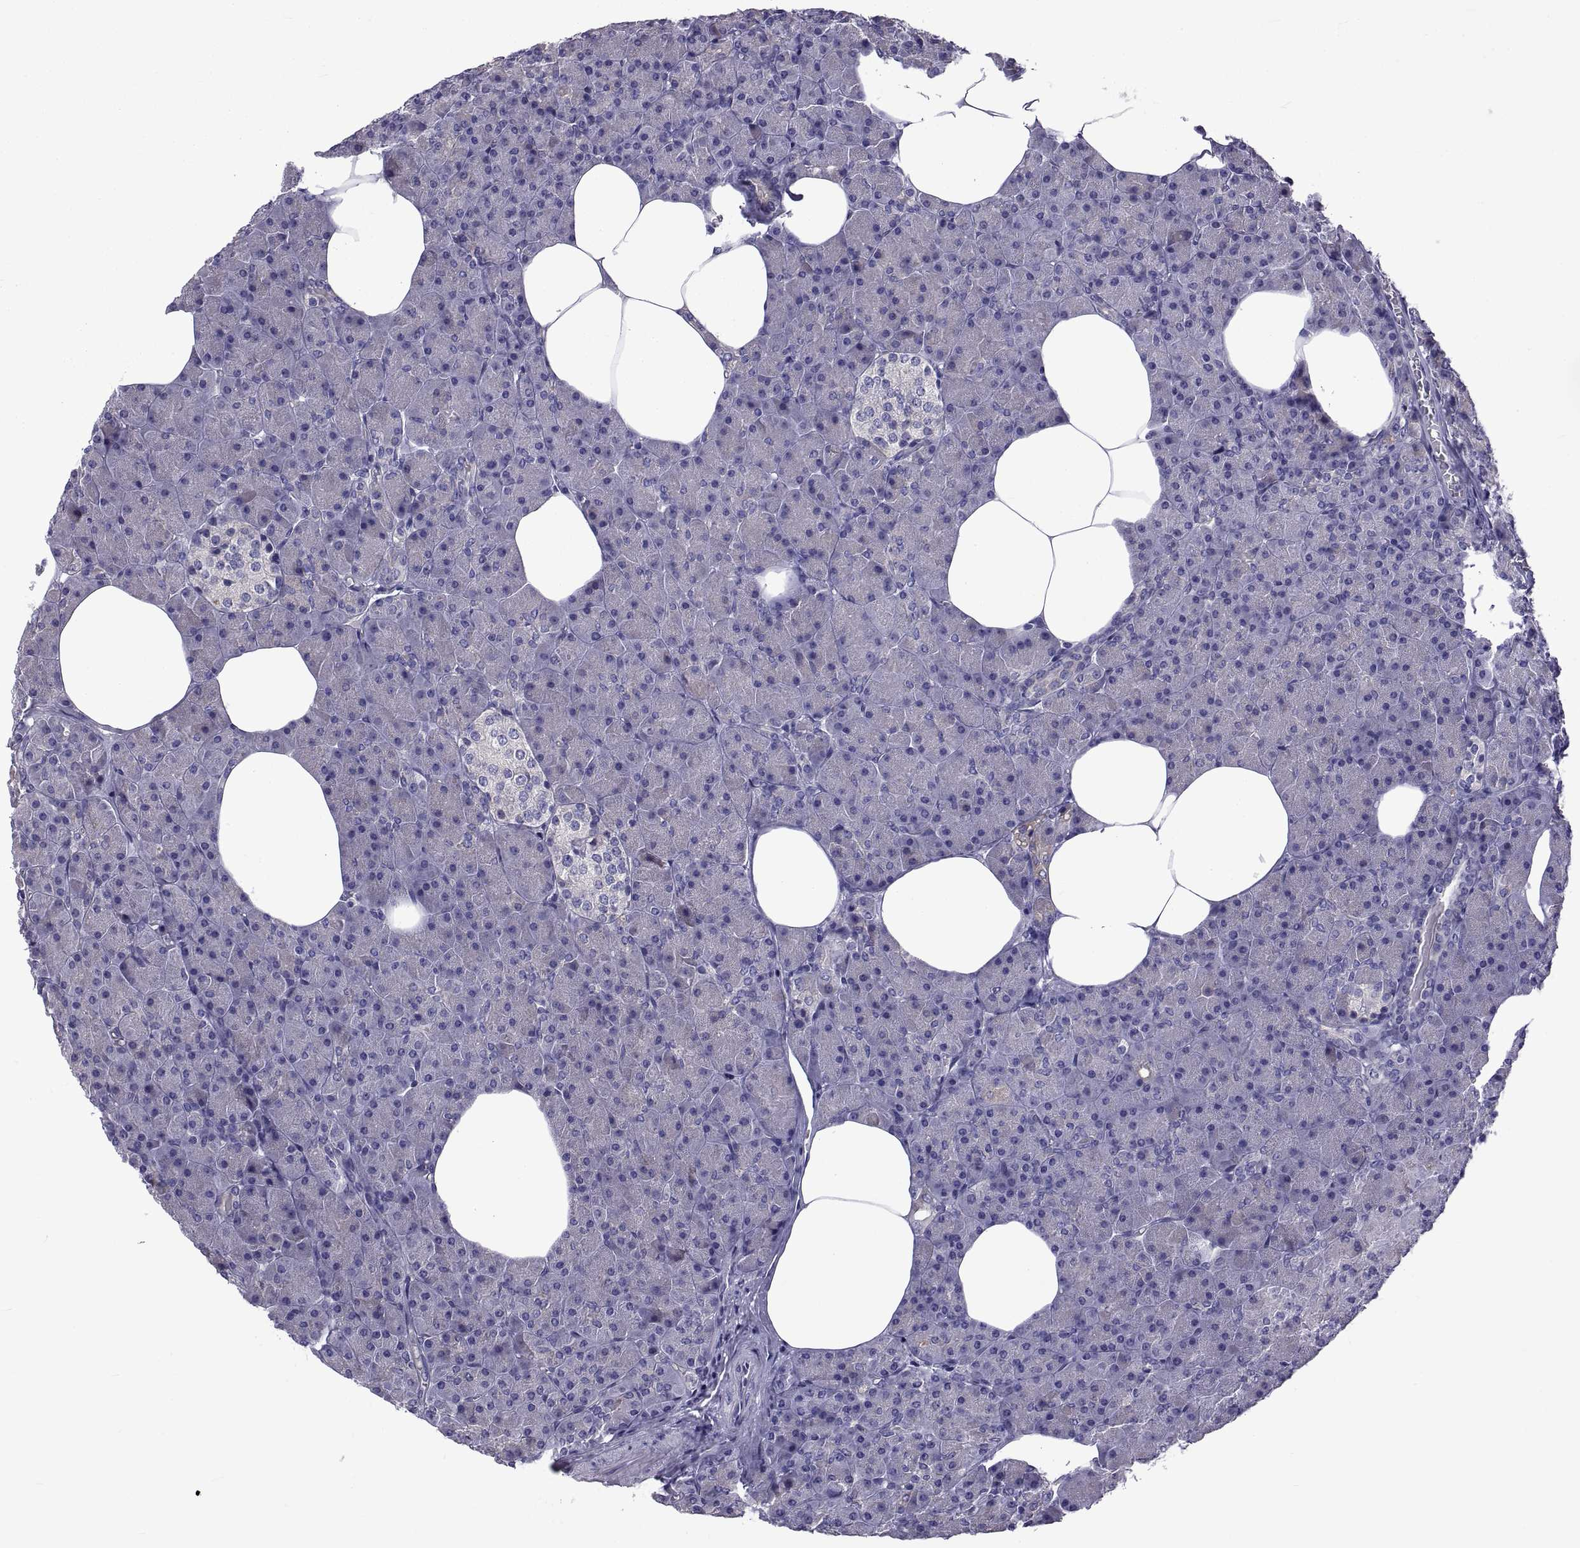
{"staining": {"intensity": "negative", "quantity": "none", "location": "none"}, "tissue": "pancreas", "cell_type": "Exocrine glandular cells", "image_type": "normal", "snomed": [{"axis": "morphology", "description": "Normal tissue, NOS"}, {"axis": "topography", "description": "Pancreas"}], "caption": "DAB (3,3'-diaminobenzidine) immunohistochemical staining of normal human pancreas exhibits no significant expression in exocrine glandular cells. Brightfield microscopy of immunohistochemistry (IHC) stained with DAB (brown) and hematoxylin (blue), captured at high magnification.", "gene": "TMC3", "patient": {"sex": "female", "age": 45}}